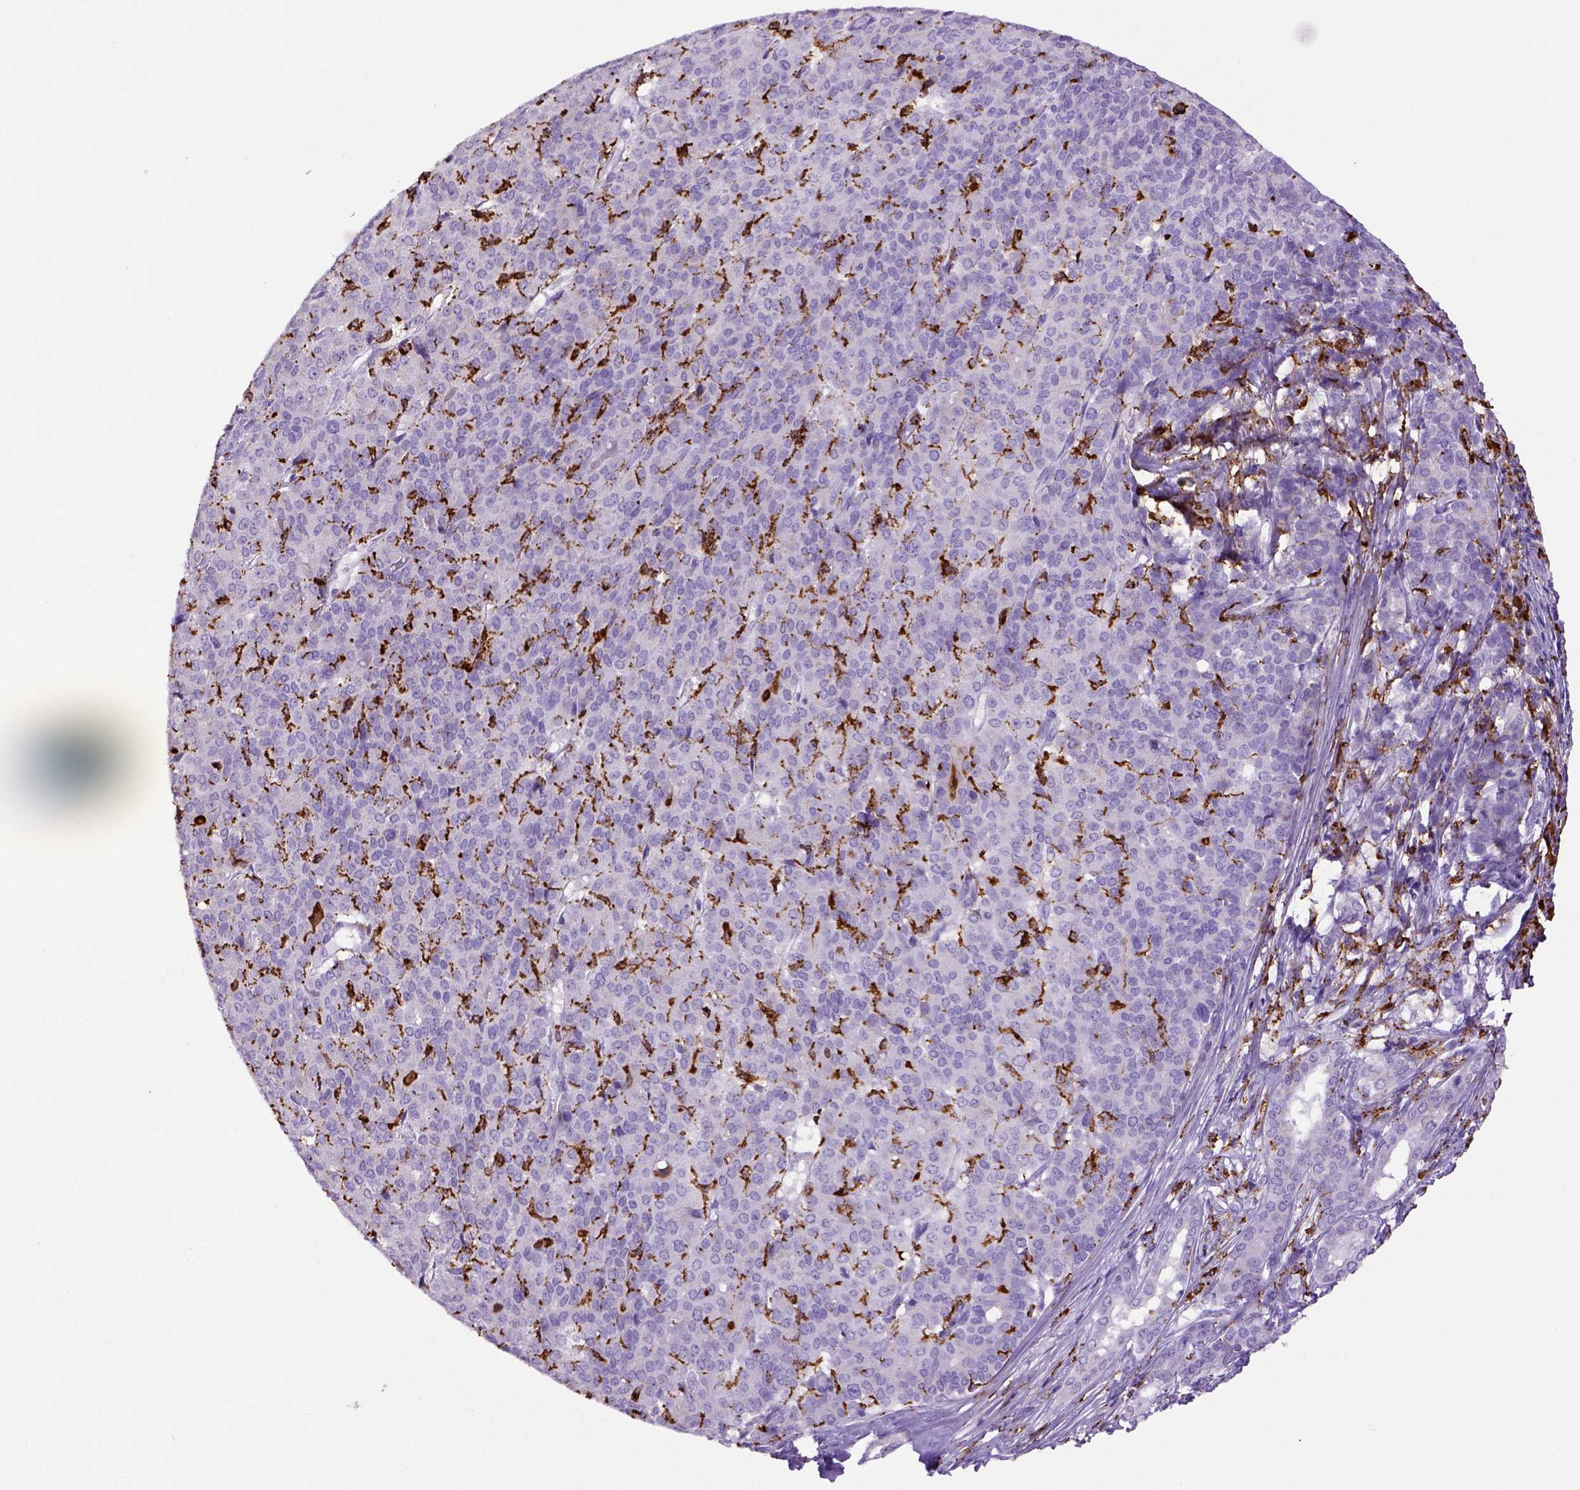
{"staining": {"intensity": "negative", "quantity": "none", "location": "none"}, "tissue": "liver cancer", "cell_type": "Tumor cells", "image_type": "cancer", "snomed": [{"axis": "morphology", "description": "Cholangiocarcinoma"}, {"axis": "topography", "description": "Liver"}], "caption": "Immunohistochemical staining of liver cholangiocarcinoma demonstrates no significant positivity in tumor cells. (DAB (3,3'-diaminobenzidine) immunohistochemistry (IHC) visualized using brightfield microscopy, high magnification).", "gene": "CD68", "patient": {"sex": "female", "age": 47}}